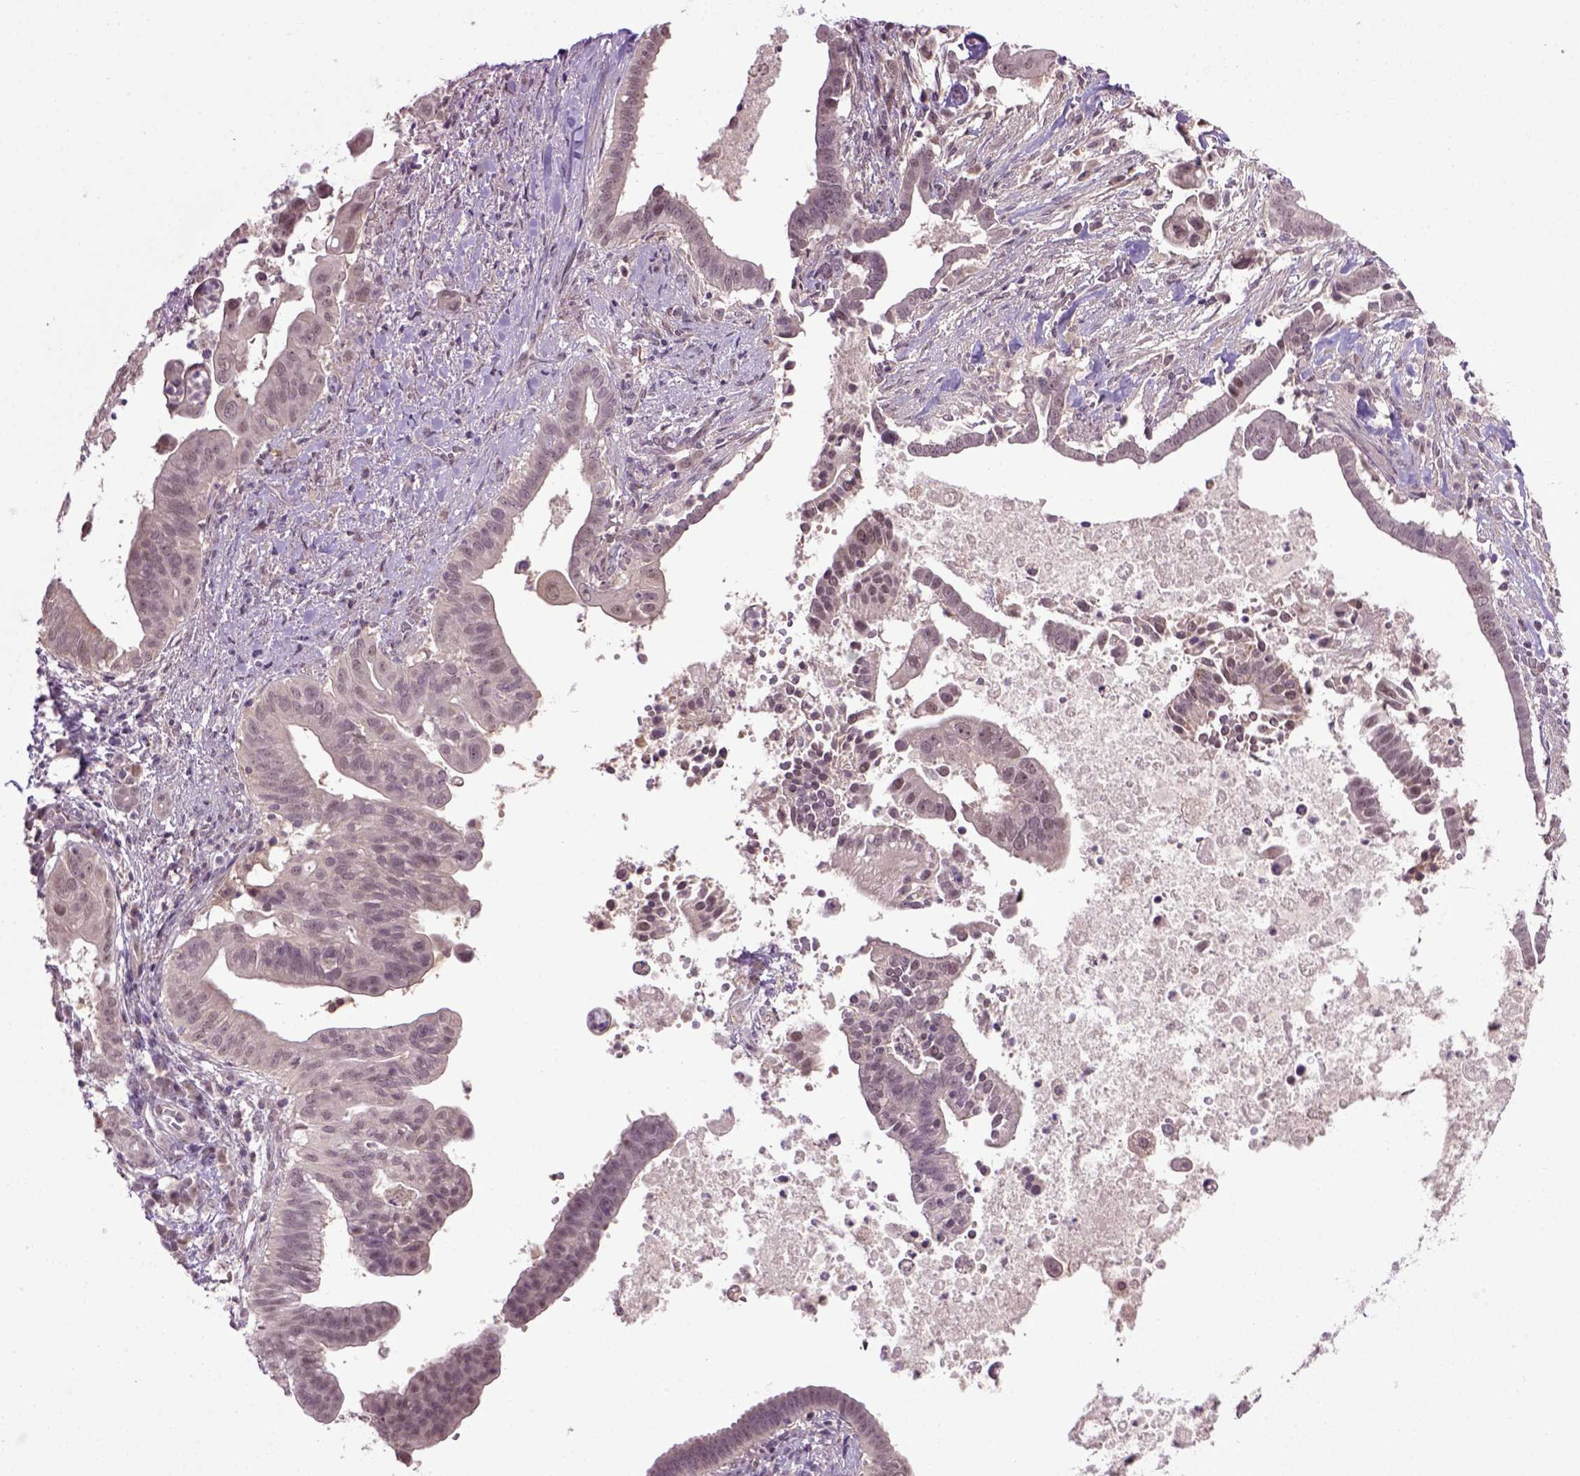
{"staining": {"intensity": "weak", "quantity": "<25%", "location": "cytoplasmic/membranous"}, "tissue": "pancreatic cancer", "cell_type": "Tumor cells", "image_type": "cancer", "snomed": [{"axis": "morphology", "description": "Adenocarcinoma, NOS"}, {"axis": "topography", "description": "Pancreas"}], "caption": "Pancreatic cancer was stained to show a protein in brown. There is no significant expression in tumor cells.", "gene": "RAB43", "patient": {"sex": "male", "age": 61}}